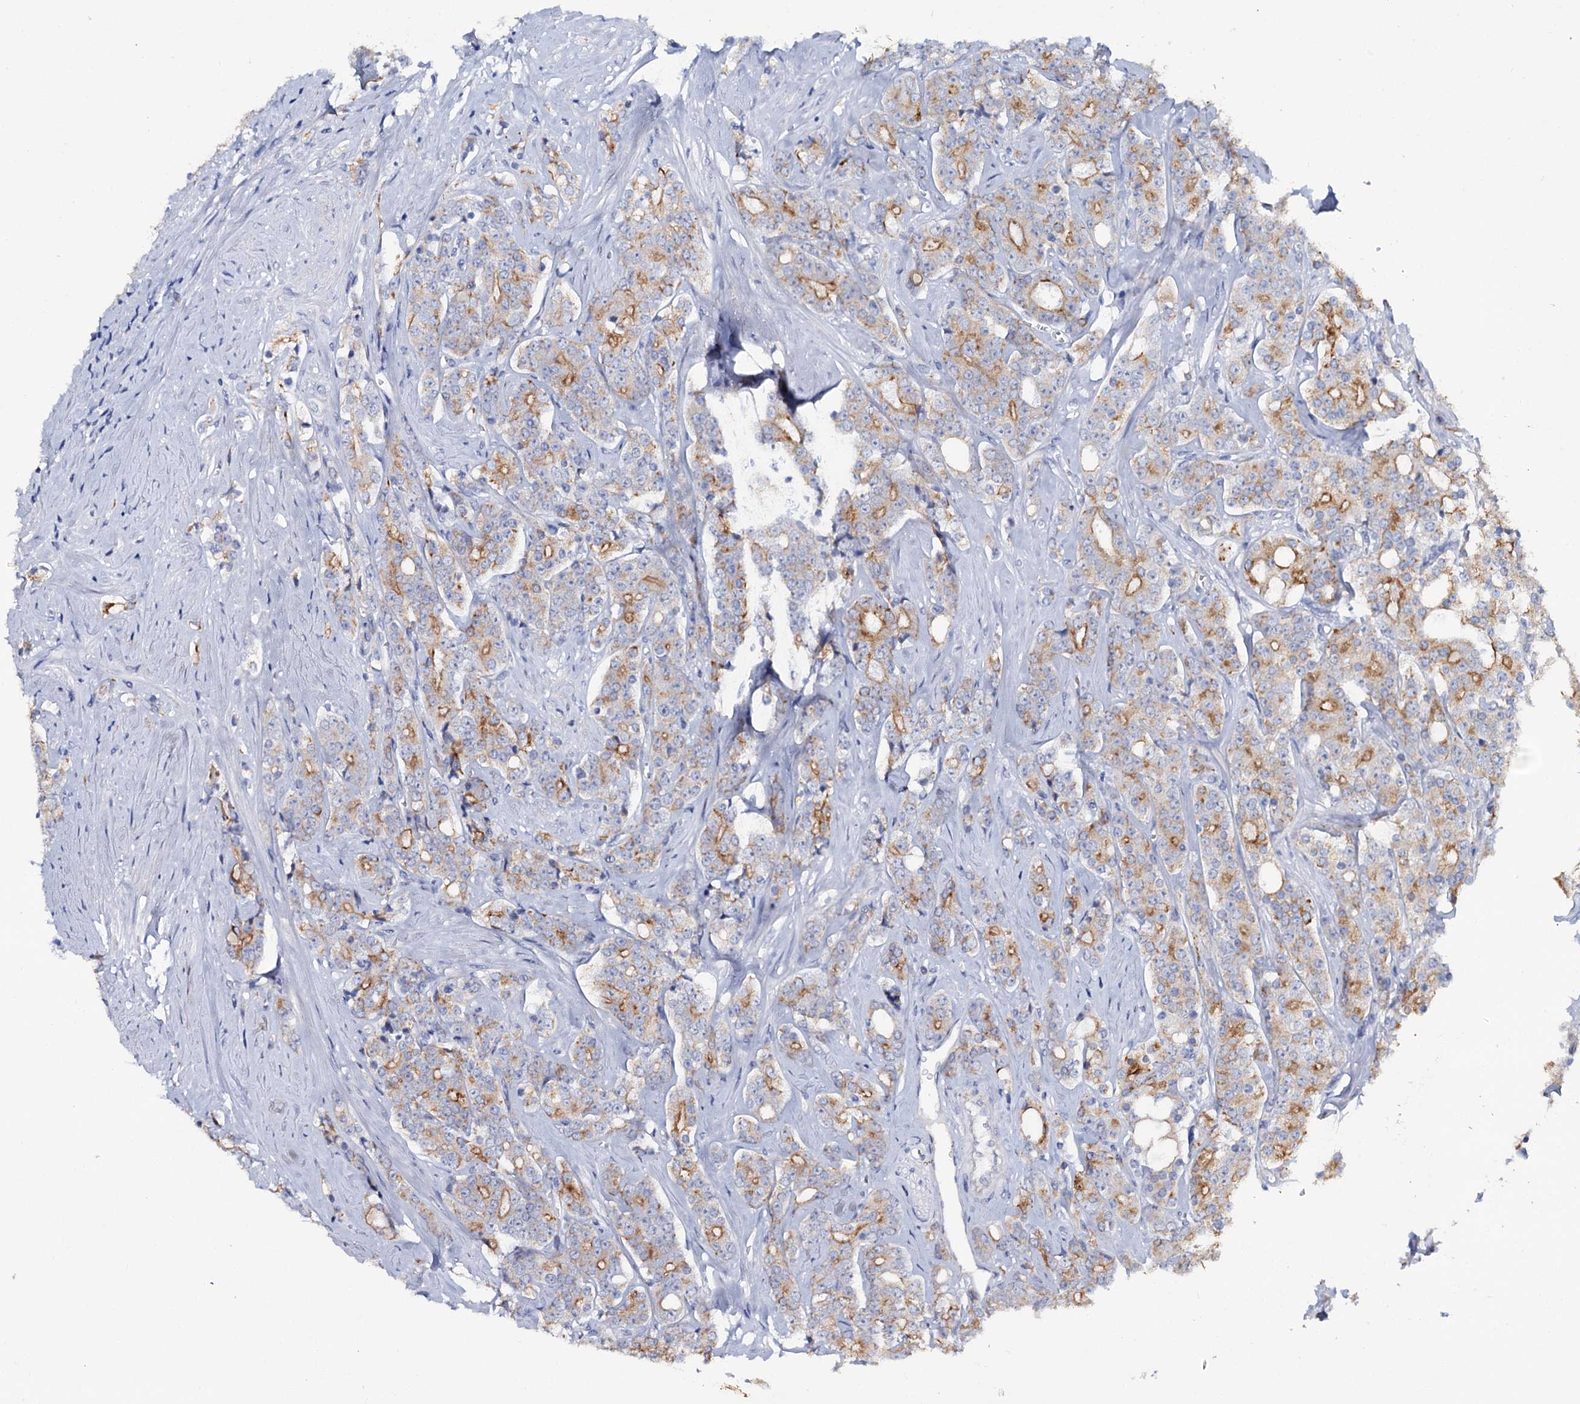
{"staining": {"intensity": "moderate", "quantity": "25%-75%", "location": "cytoplasmic/membranous"}, "tissue": "prostate cancer", "cell_type": "Tumor cells", "image_type": "cancer", "snomed": [{"axis": "morphology", "description": "Adenocarcinoma, High grade"}, {"axis": "topography", "description": "Prostate"}], "caption": "Prostate adenocarcinoma (high-grade) was stained to show a protein in brown. There is medium levels of moderate cytoplasmic/membranous staining in about 25%-75% of tumor cells.", "gene": "FAAP20", "patient": {"sex": "male", "age": 62}}